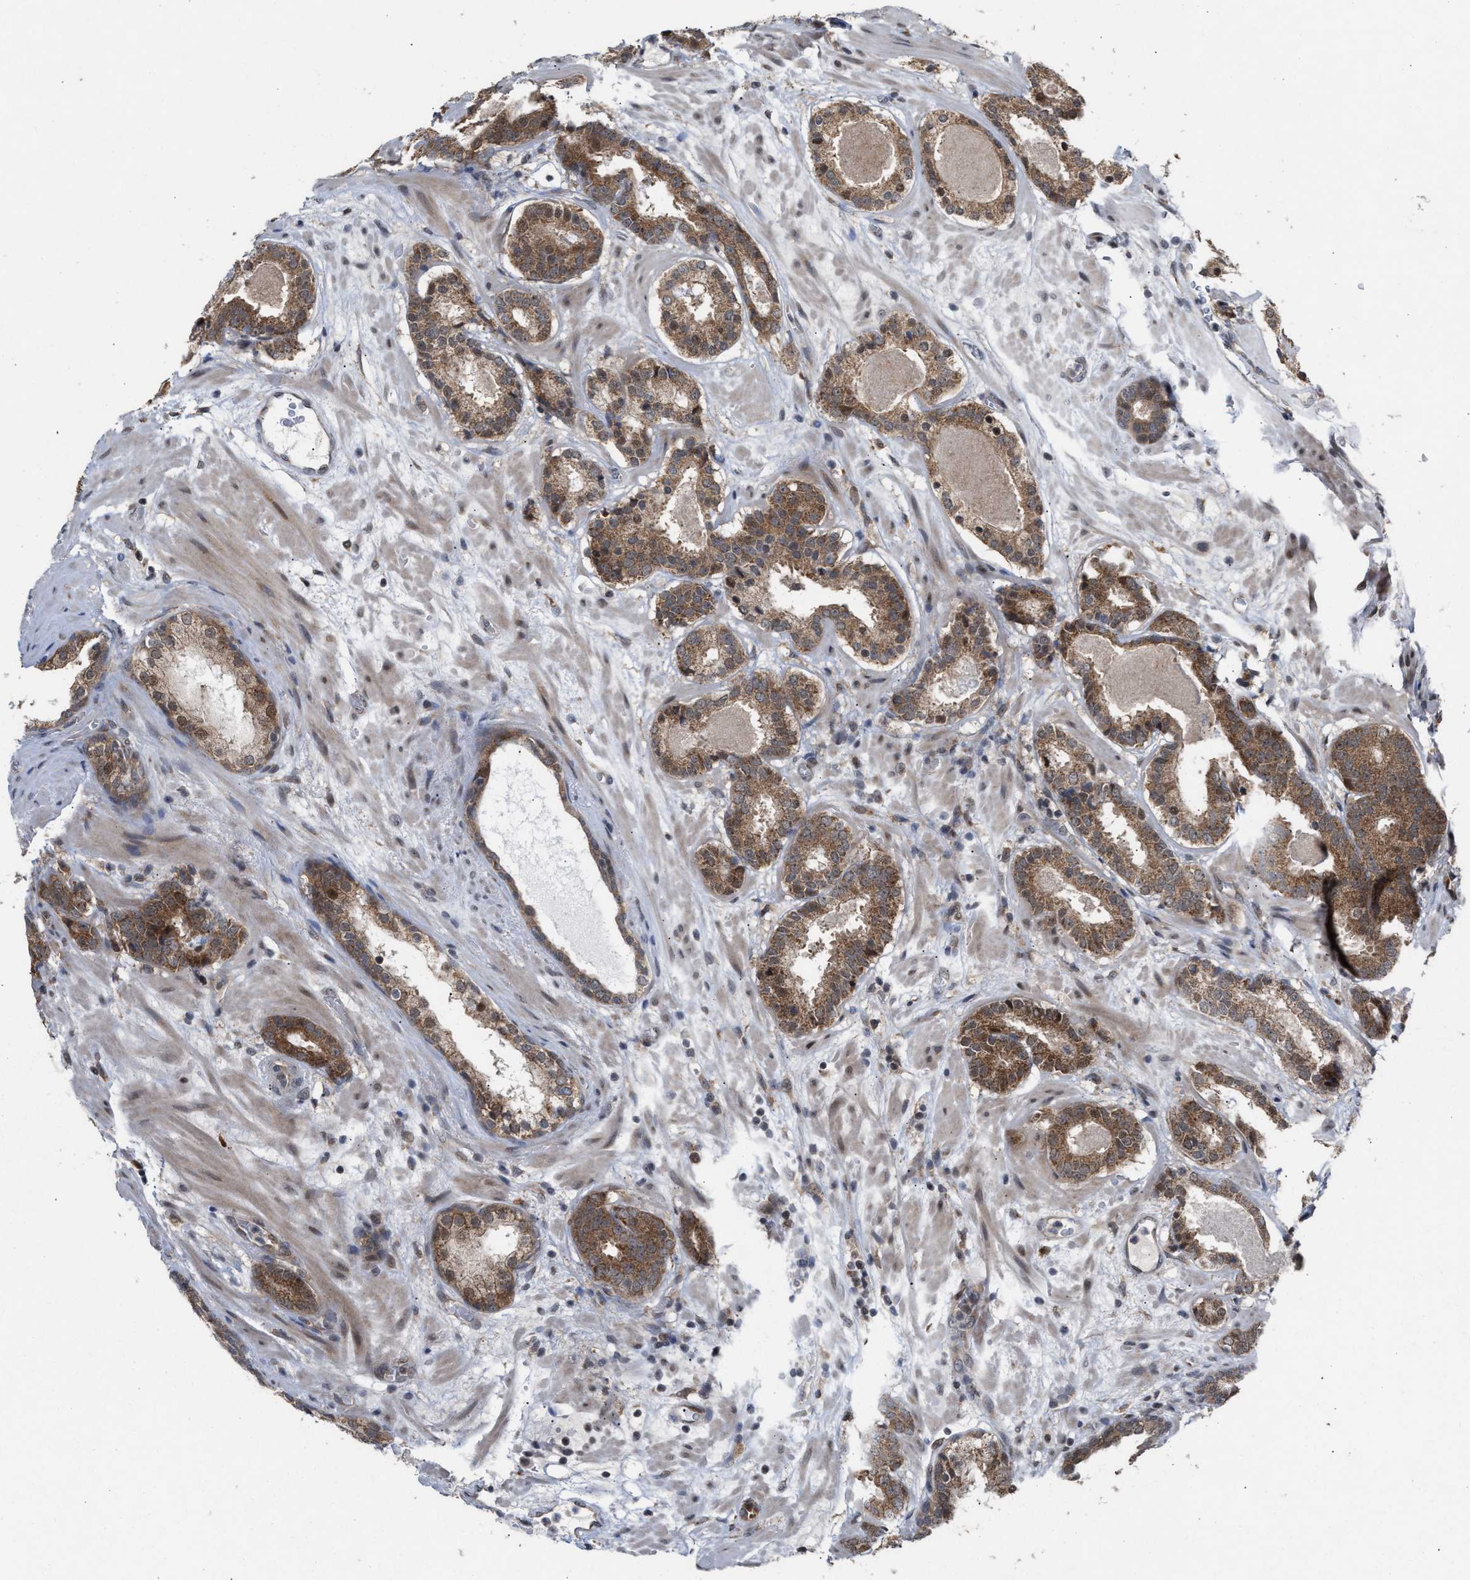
{"staining": {"intensity": "moderate", "quantity": ">75%", "location": "cytoplasmic/membranous"}, "tissue": "prostate cancer", "cell_type": "Tumor cells", "image_type": "cancer", "snomed": [{"axis": "morphology", "description": "Adenocarcinoma, Low grade"}, {"axis": "topography", "description": "Prostate"}], "caption": "This photomicrograph demonstrates immunohistochemistry staining of human prostate cancer (low-grade adenocarcinoma), with medium moderate cytoplasmic/membranous staining in approximately >75% of tumor cells.", "gene": "MKNK2", "patient": {"sex": "male", "age": 69}}